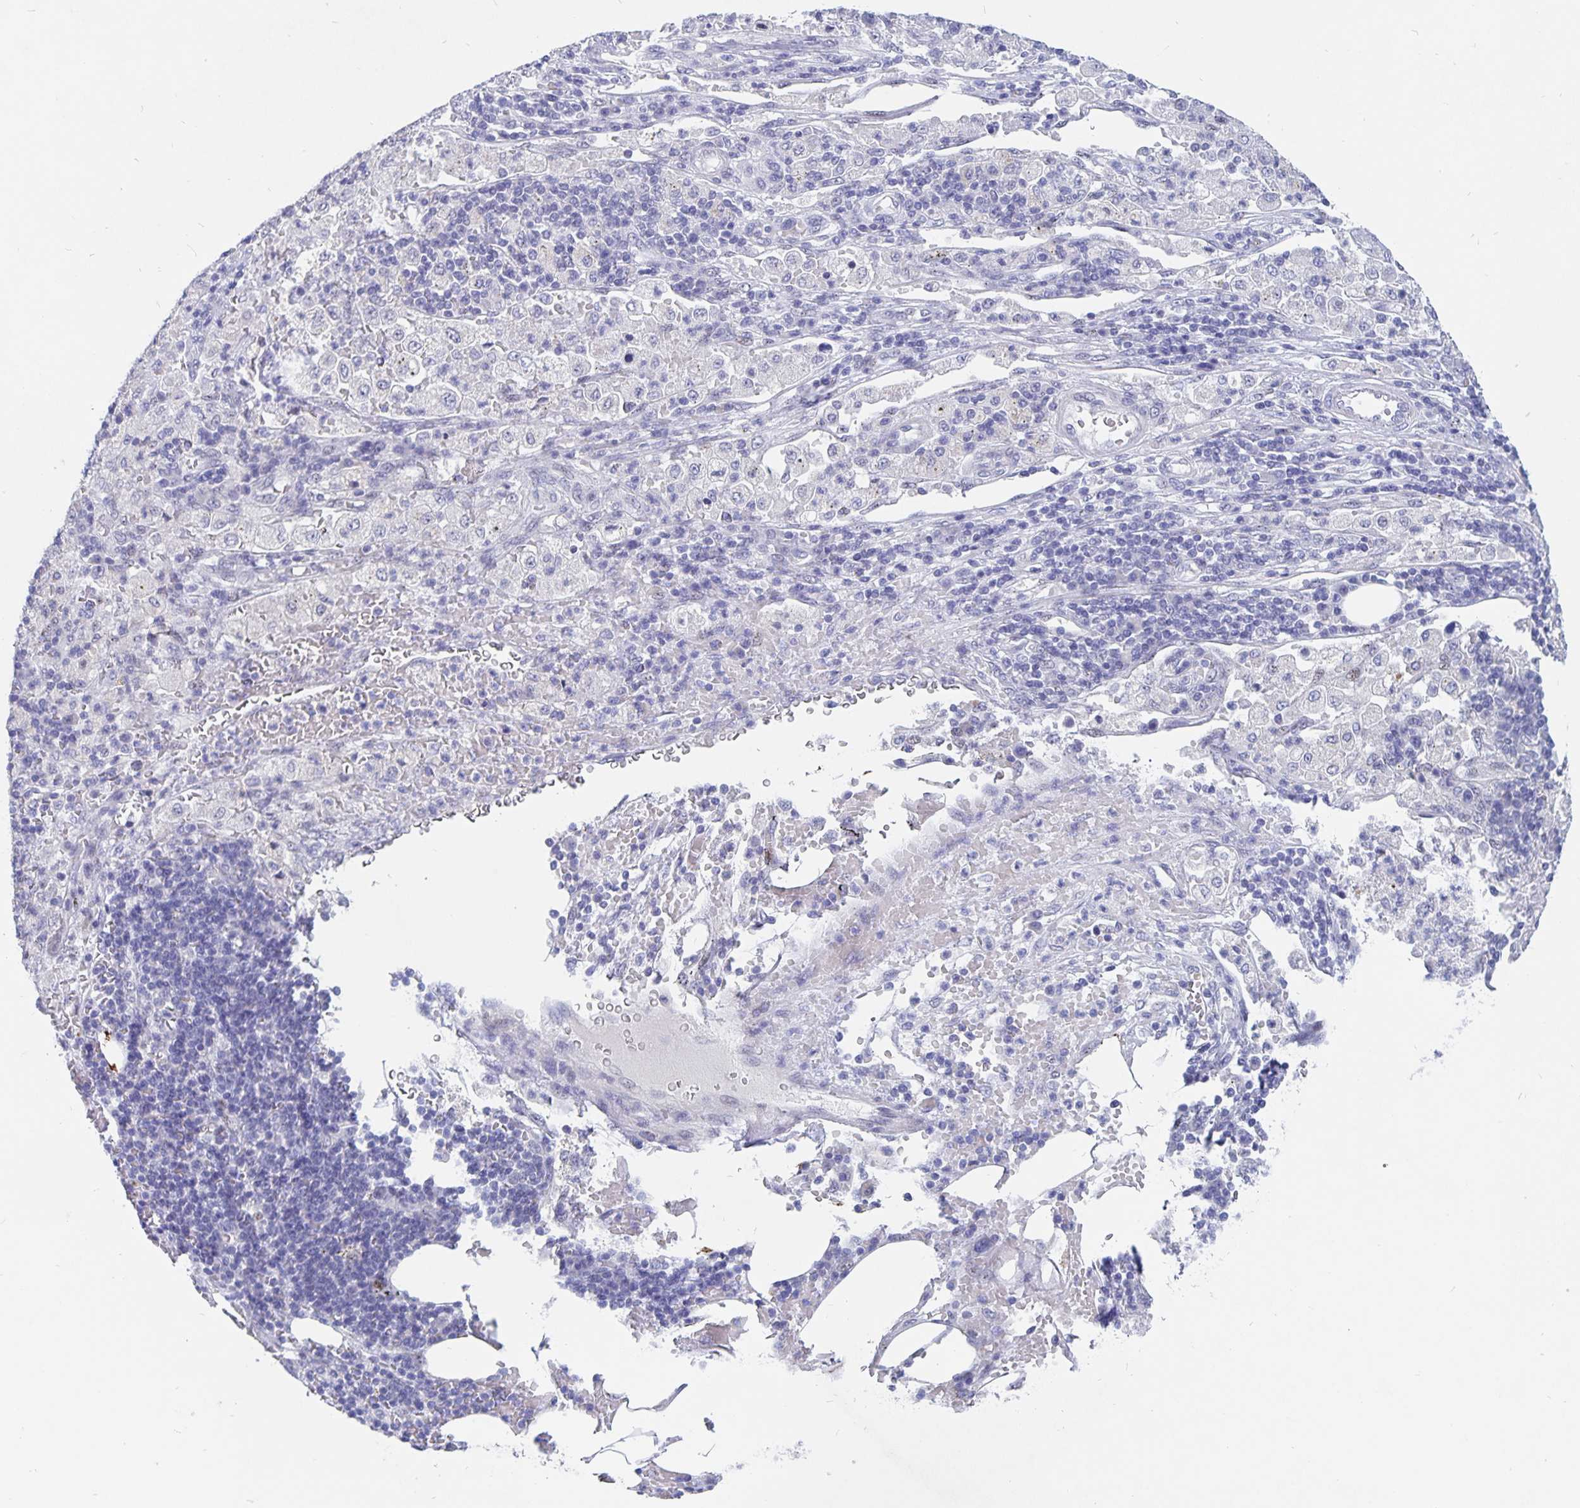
{"staining": {"intensity": "negative", "quantity": "none", "location": "none"}, "tissue": "pancreatic cancer", "cell_type": "Tumor cells", "image_type": "cancer", "snomed": [{"axis": "morphology", "description": "Adenocarcinoma, NOS"}, {"axis": "topography", "description": "Pancreas"}], "caption": "A high-resolution micrograph shows immunohistochemistry staining of pancreatic cancer (adenocarcinoma), which displays no significant staining in tumor cells.", "gene": "SMOC1", "patient": {"sex": "female", "age": 61}}